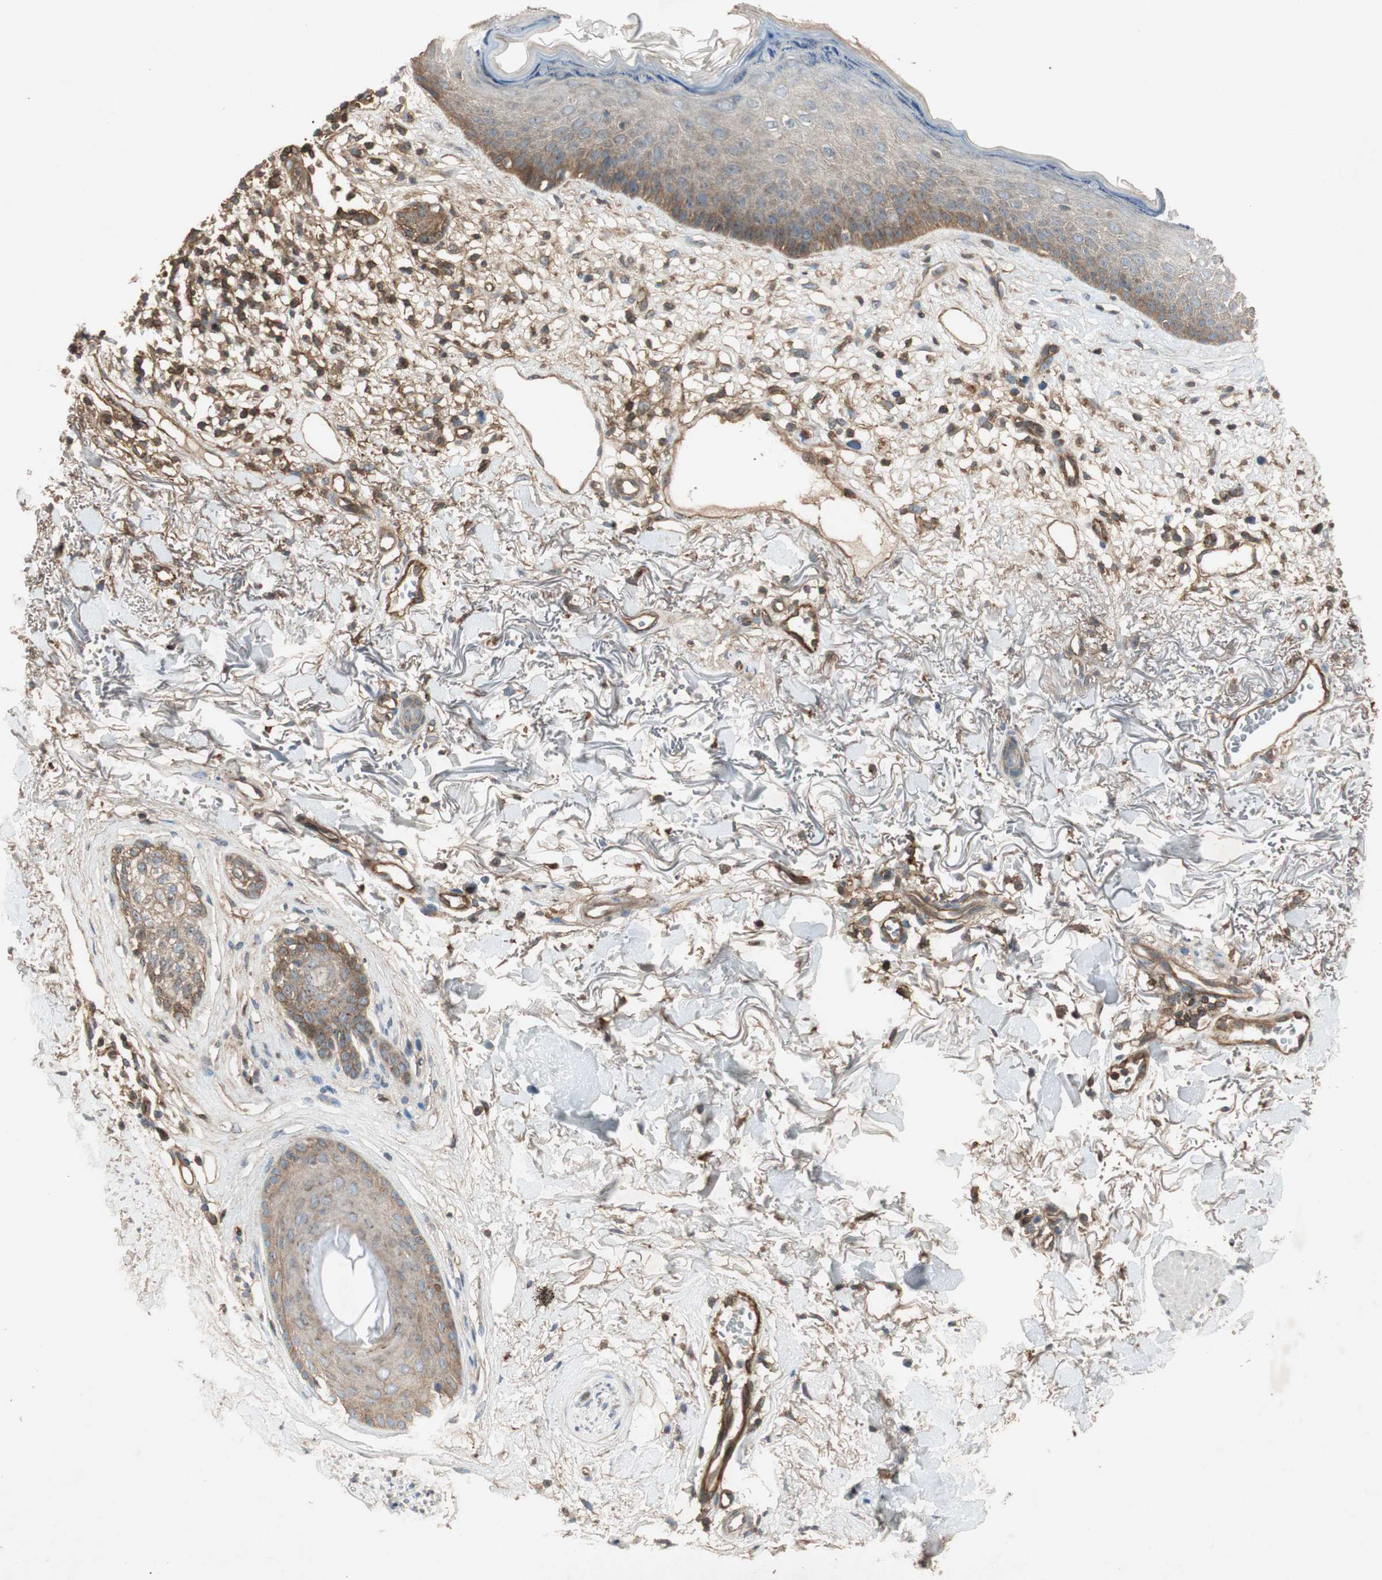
{"staining": {"intensity": "moderate", "quantity": ">75%", "location": "cytoplasmic/membranous"}, "tissue": "skin cancer", "cell_type": "Tumor cells", "image_type": "cancer", "snomed": [{"axis": "morphology", "description": "Basal cell carcinoma"}, {"axis": "topography", "description": "Skin"}], "caption": "Protein analysis of basal cell carcinoma (skin) tissue demonstrates moderate cytoplasmic/membranous positivity in about >75% of tumor cells. Immunohistochemistry (ihc) stains the protein in brown and the nuclei are stained blue.", "gene": "BTN3A3", "patient": {"sex": "female", "age": 70}}